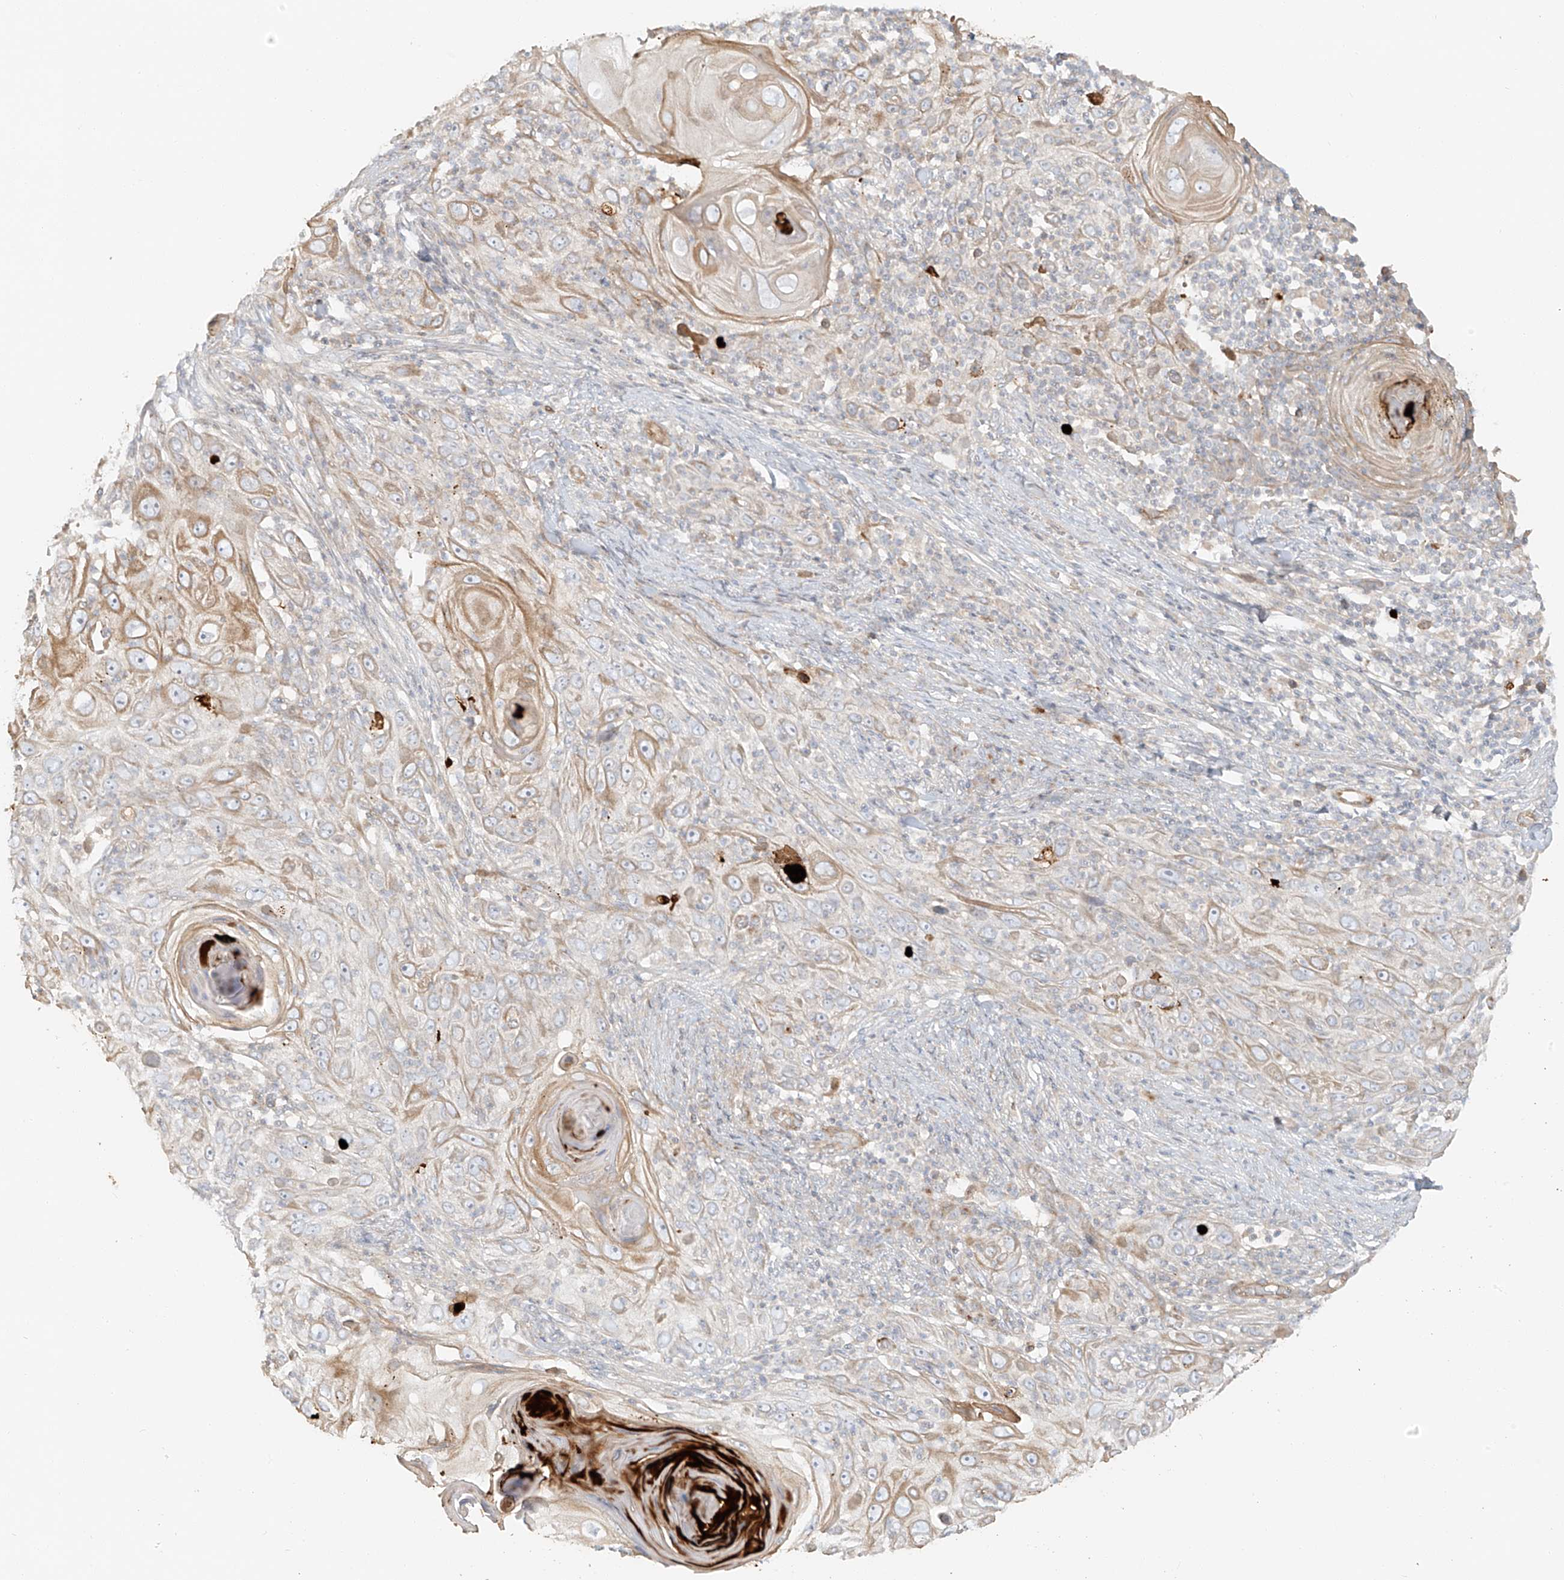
{"staining": {"intensity": "moderate", "quantity": "<25%", "location": "cytoplasmic/membranous"}, "tissue": "skin cancer", "cell_type": "Tumor cells", "image_type": "cancer", "snomed": [{"axis": "morphology", "description": "Squamous cell carcinoma, NOS"}, {"axis": "topography", "description": "Skin"}], "caption": "Protein staining by immunohistochemistry (IHC) displays moderate cytoplasmic/membranous positivity in approximately <25% of tumor cells in skin squamous cell carcinoma.", "gene": "MIPEP", "patient": {"sex": "female", "age": 88}}